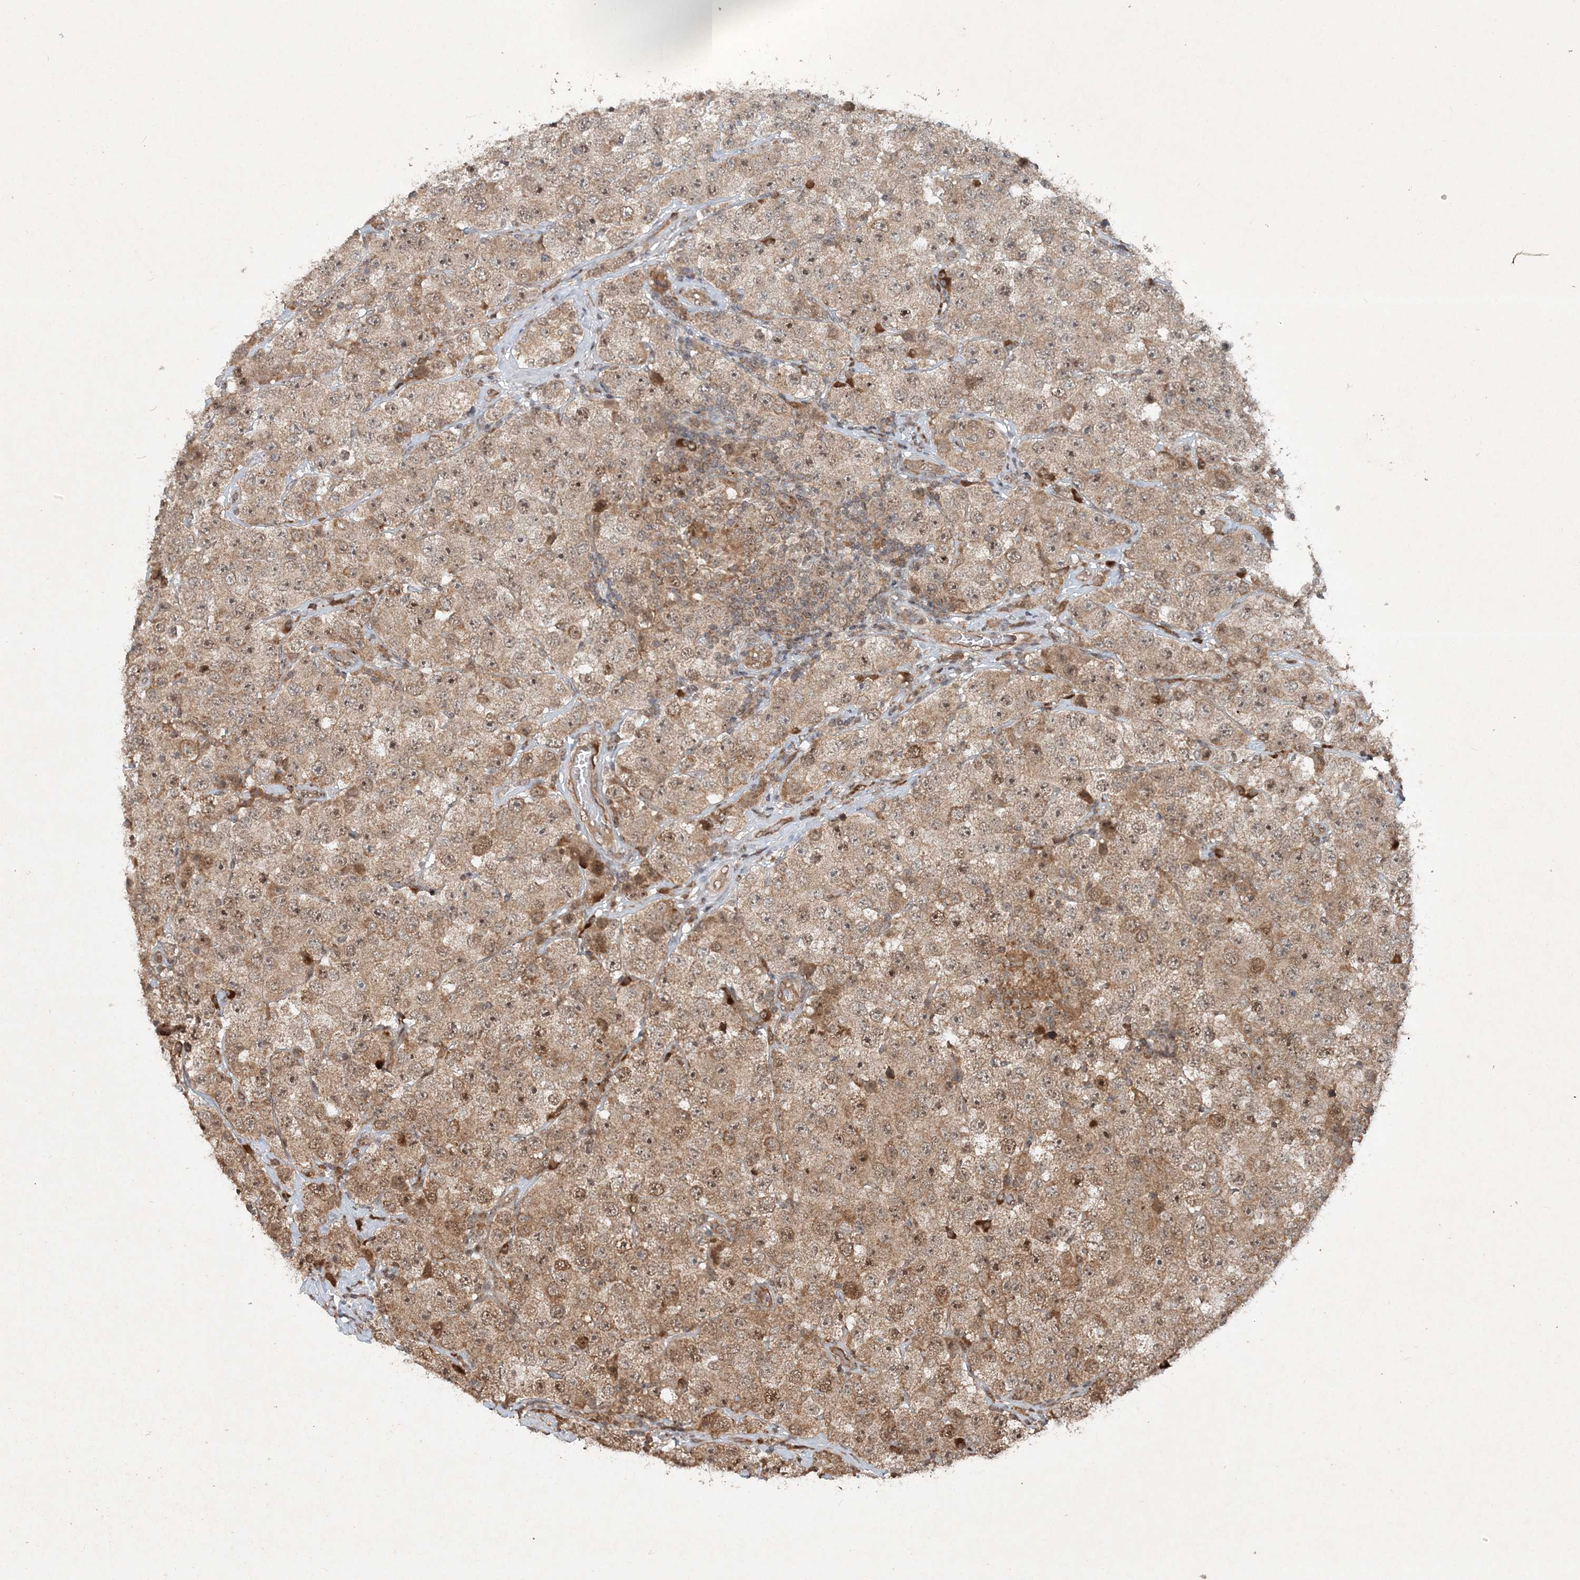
{"staining": {"intensity": "moderate", "quantity": ">75%", "location": "cytoplasmic/membranous,nuclear"}, "tissue": "testis cancer", "cell_type": "Tumor cells", "image_type": "cancer", "snomed": [{"axis": "morphology", "description": "Seminoma, NOS"}, {"axis": "topography", "description": "Testis"}], "caption": "Immunohistochemical staining of human testis cancer exhibits medium levels of moderate cytoplasmic/membranous and nuclear positivity in approximately >75% of tumor cells.", "gene": "UBR3", "patient": {"sex": "male", "age": 28}}